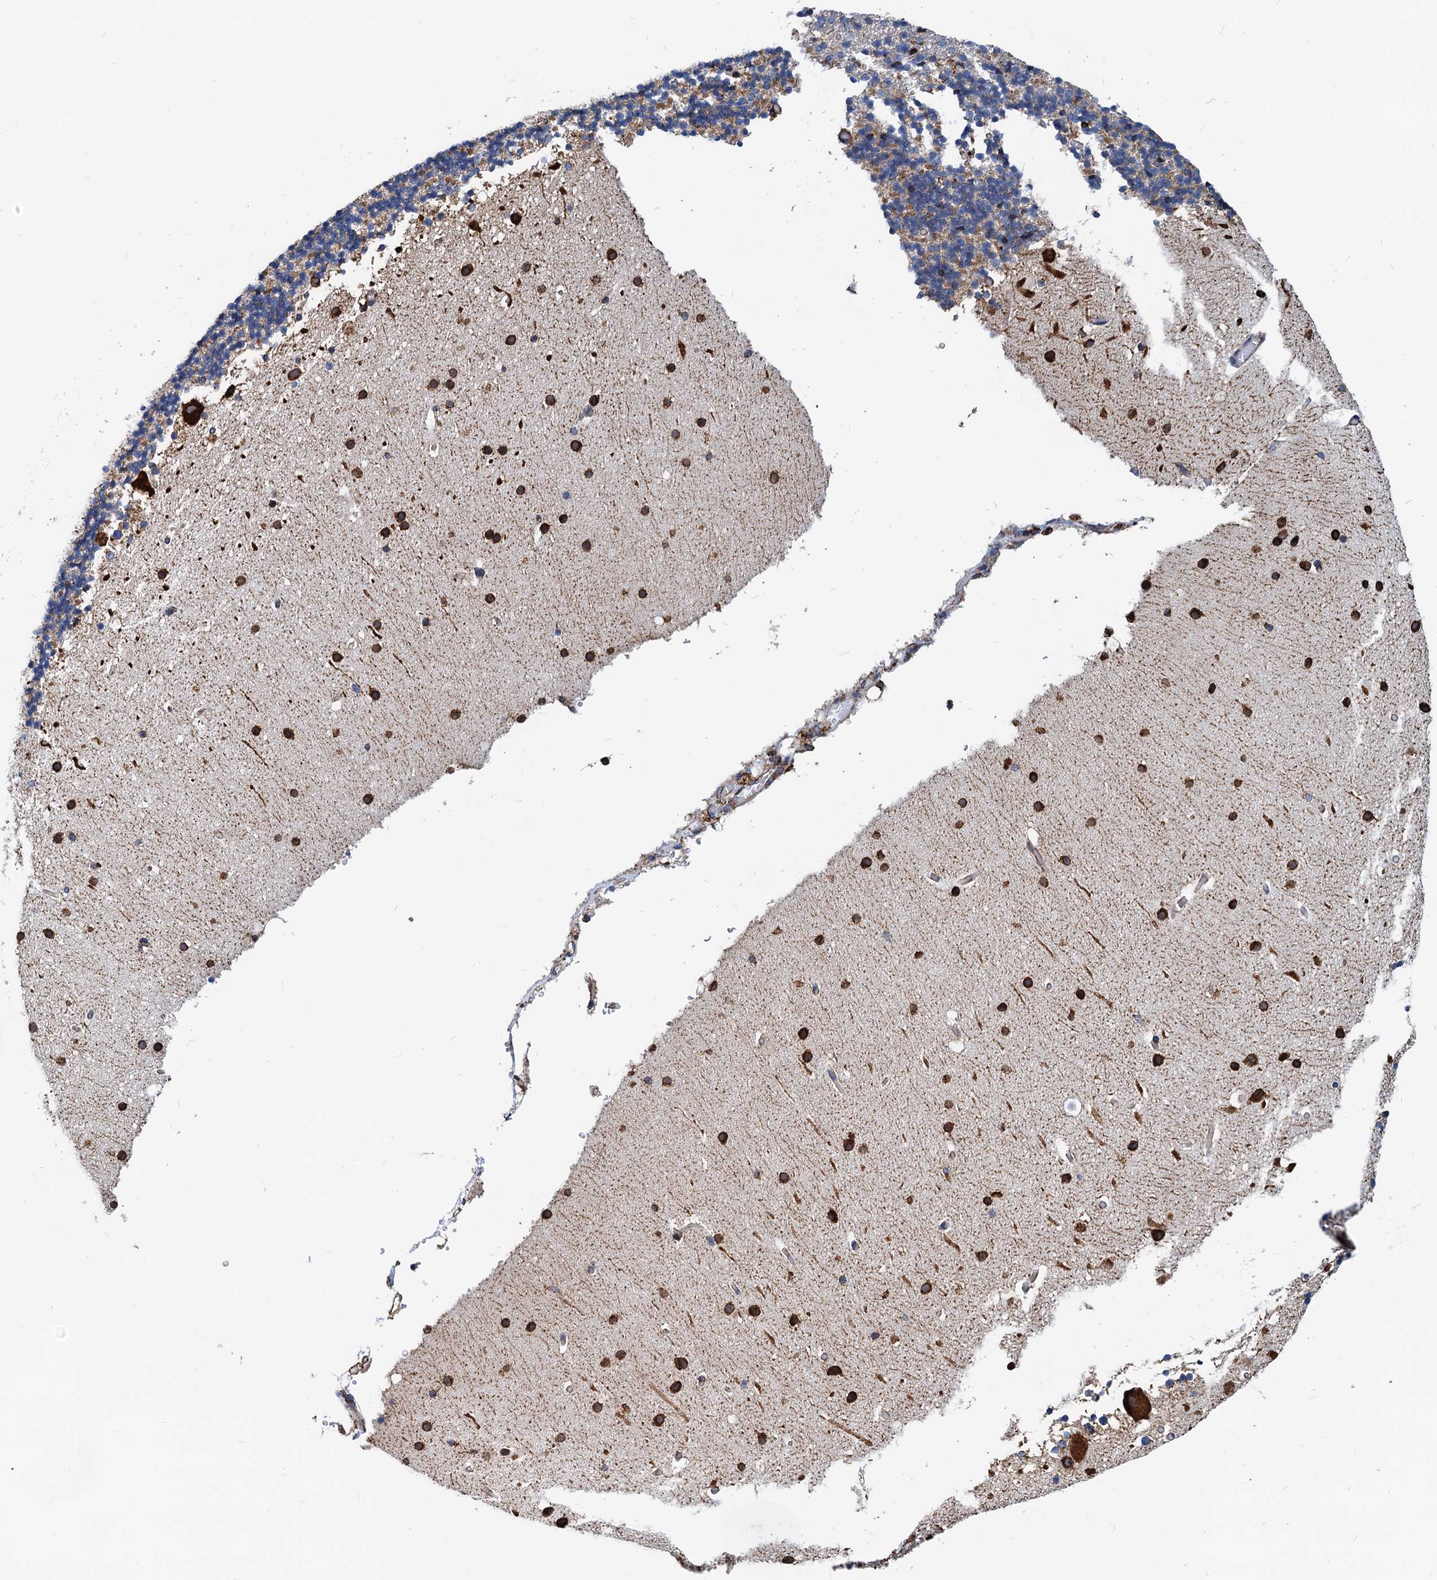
{"staining": {"intensity": "weak", "quantity": "<25%", "location": "cytoplasmic/membranous"}, "tissue": "cerebellum", "cell_type": "Cells in granular layer", "image_type": "normal", "snomed": [{"axis": "morphology", "description": "Normal tissue, NOS"}, {"axis": "topography", "description": "Cerebellum"}], "caption": "A high-resolution photomicrograph shows IHC staining of normal cerebellum, which exhibits no significant staining in cells in granular layer.", "gene": "HSPA5", "patient": {"sex": "male", "age": 57}}